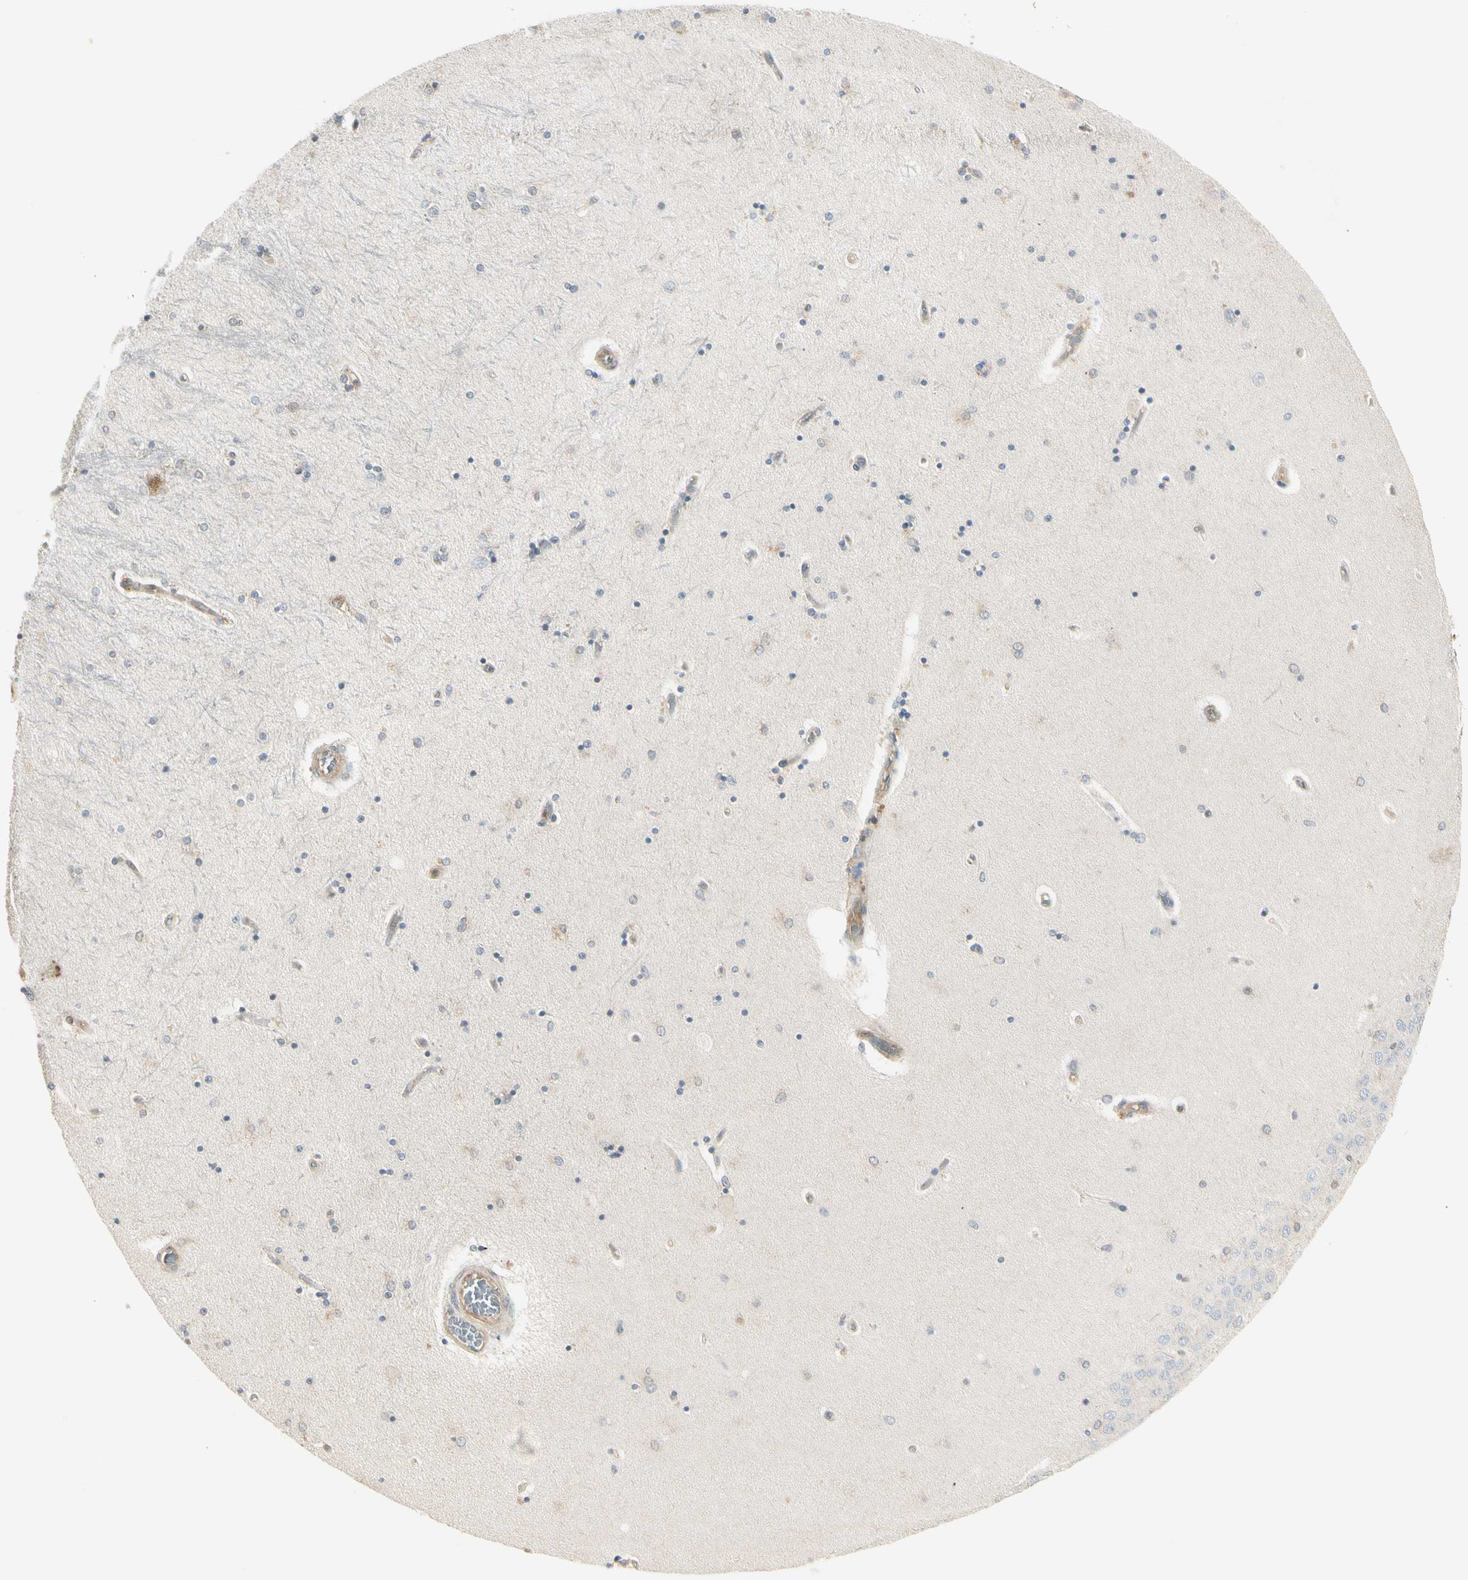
{"staining": {"intensity": "weak", "quantity": "25%-75%", "location": "cytoplasmic/membranous"}, "tissue": "hippocampus", "cell_type": "Glial cells", "image_type": "normal", "snomed": [{"axis": "morphology", "description": "Normal tissue, NOS"}, {"axis": "topography", "description": "Hippocampus"}], "caption": "A high-resolution histopathology image shows immunohistochemistry staining of normal hippocampus, which exhibits weak cytoplasmic/membranous expression in about 25%-75% of glial cells. (DAB IHC with brightfield microscopy, high magnification).", "gene": "OXSR1", "patient": {"sex": "female", "age": 54}}